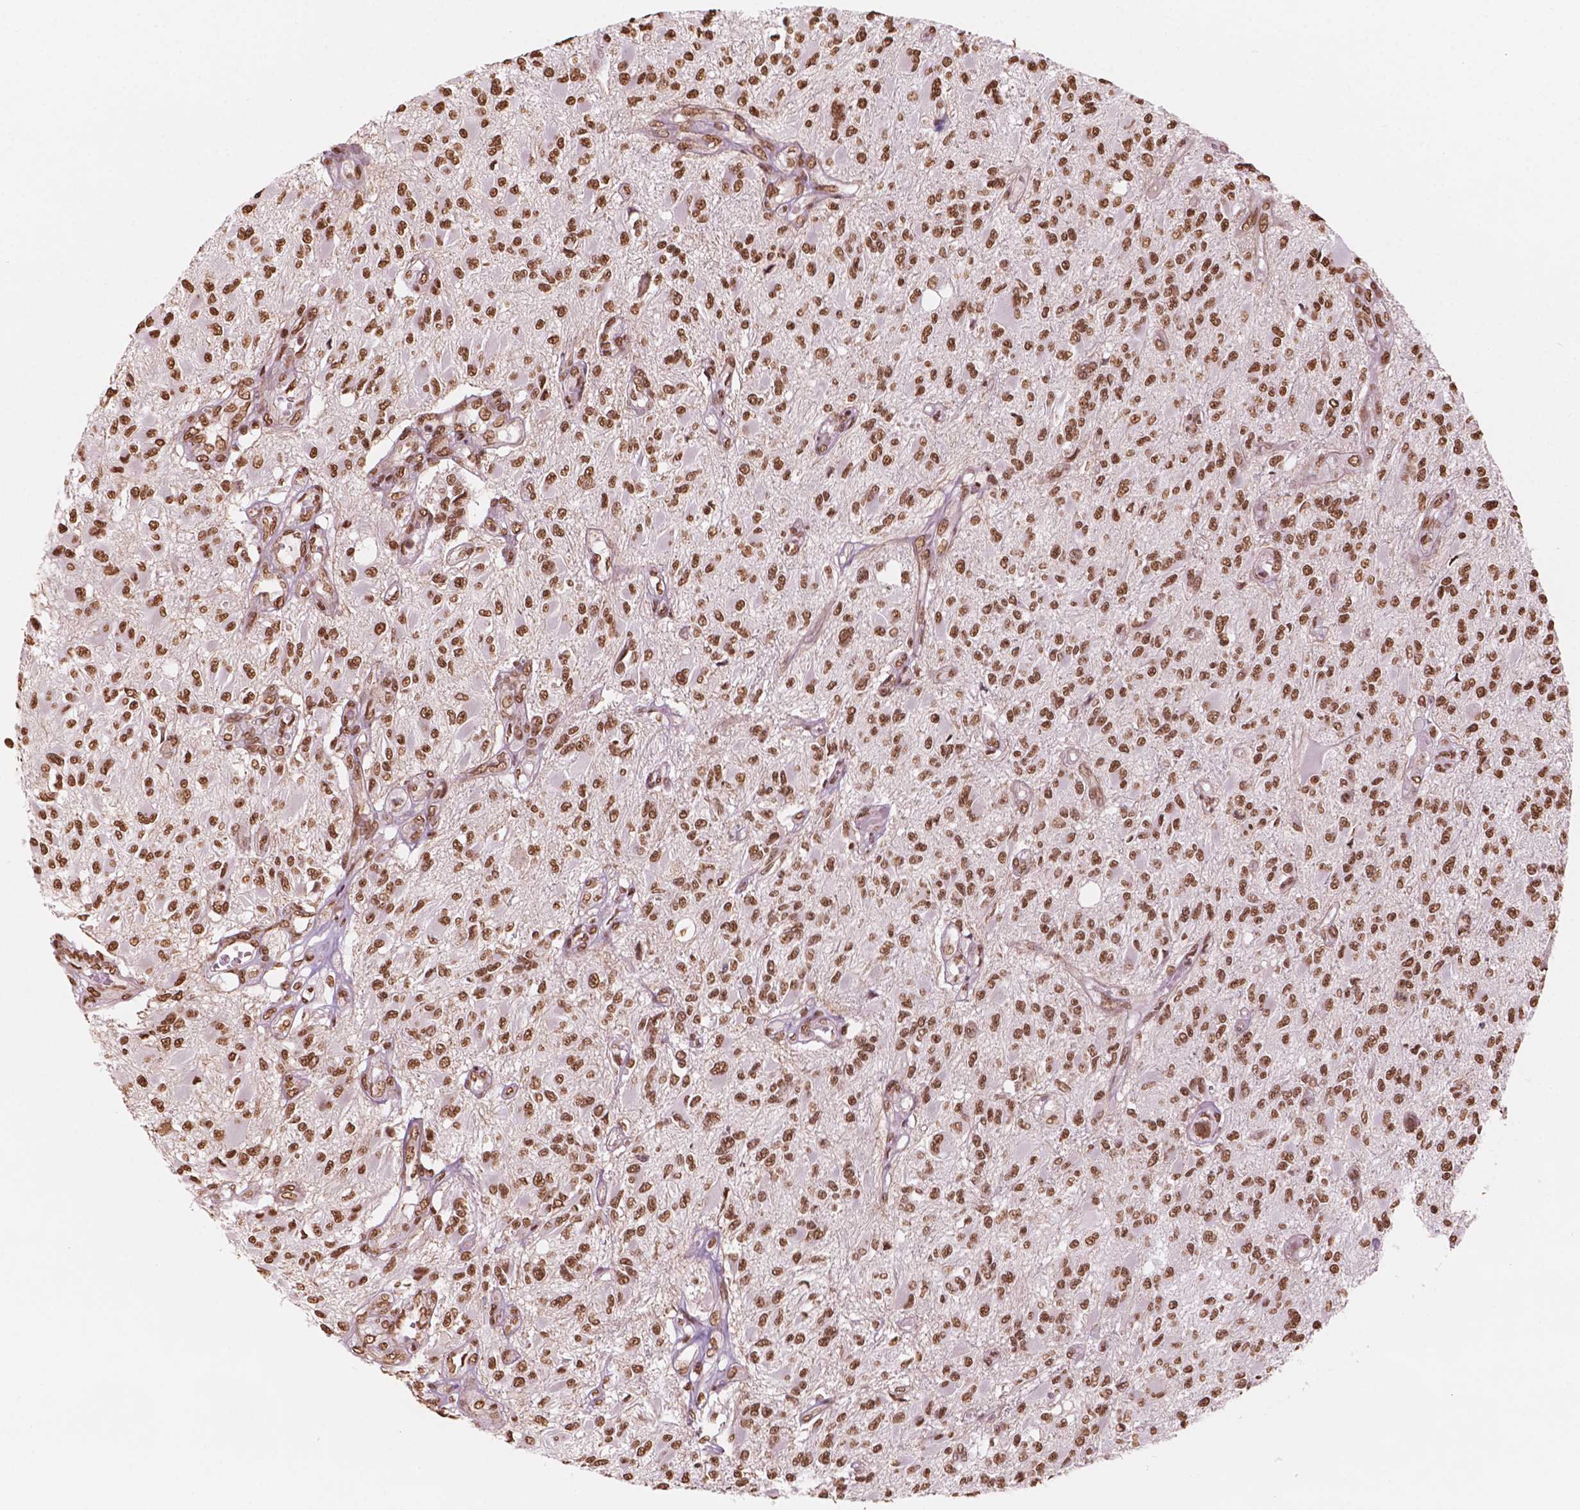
{"staining": {"intensity": "moderate", "quantity": ">75%", "location": "nuclear"}, "tissue": "glioma", "cell_type": "Tumor cells", "image_type": "cancer", "snomed": [{"axis": "morphology", "description": "Glioma, malignant, High grade"}, {"axis": "topography", "description": "Brain"}], "caption": "Protein expression analysis of glioma demonstrates moderate nuclear positivity in about >75% of tumor cells.", "gene": "GTF3C5", "patient": {"sex": "female", "age": 63}}